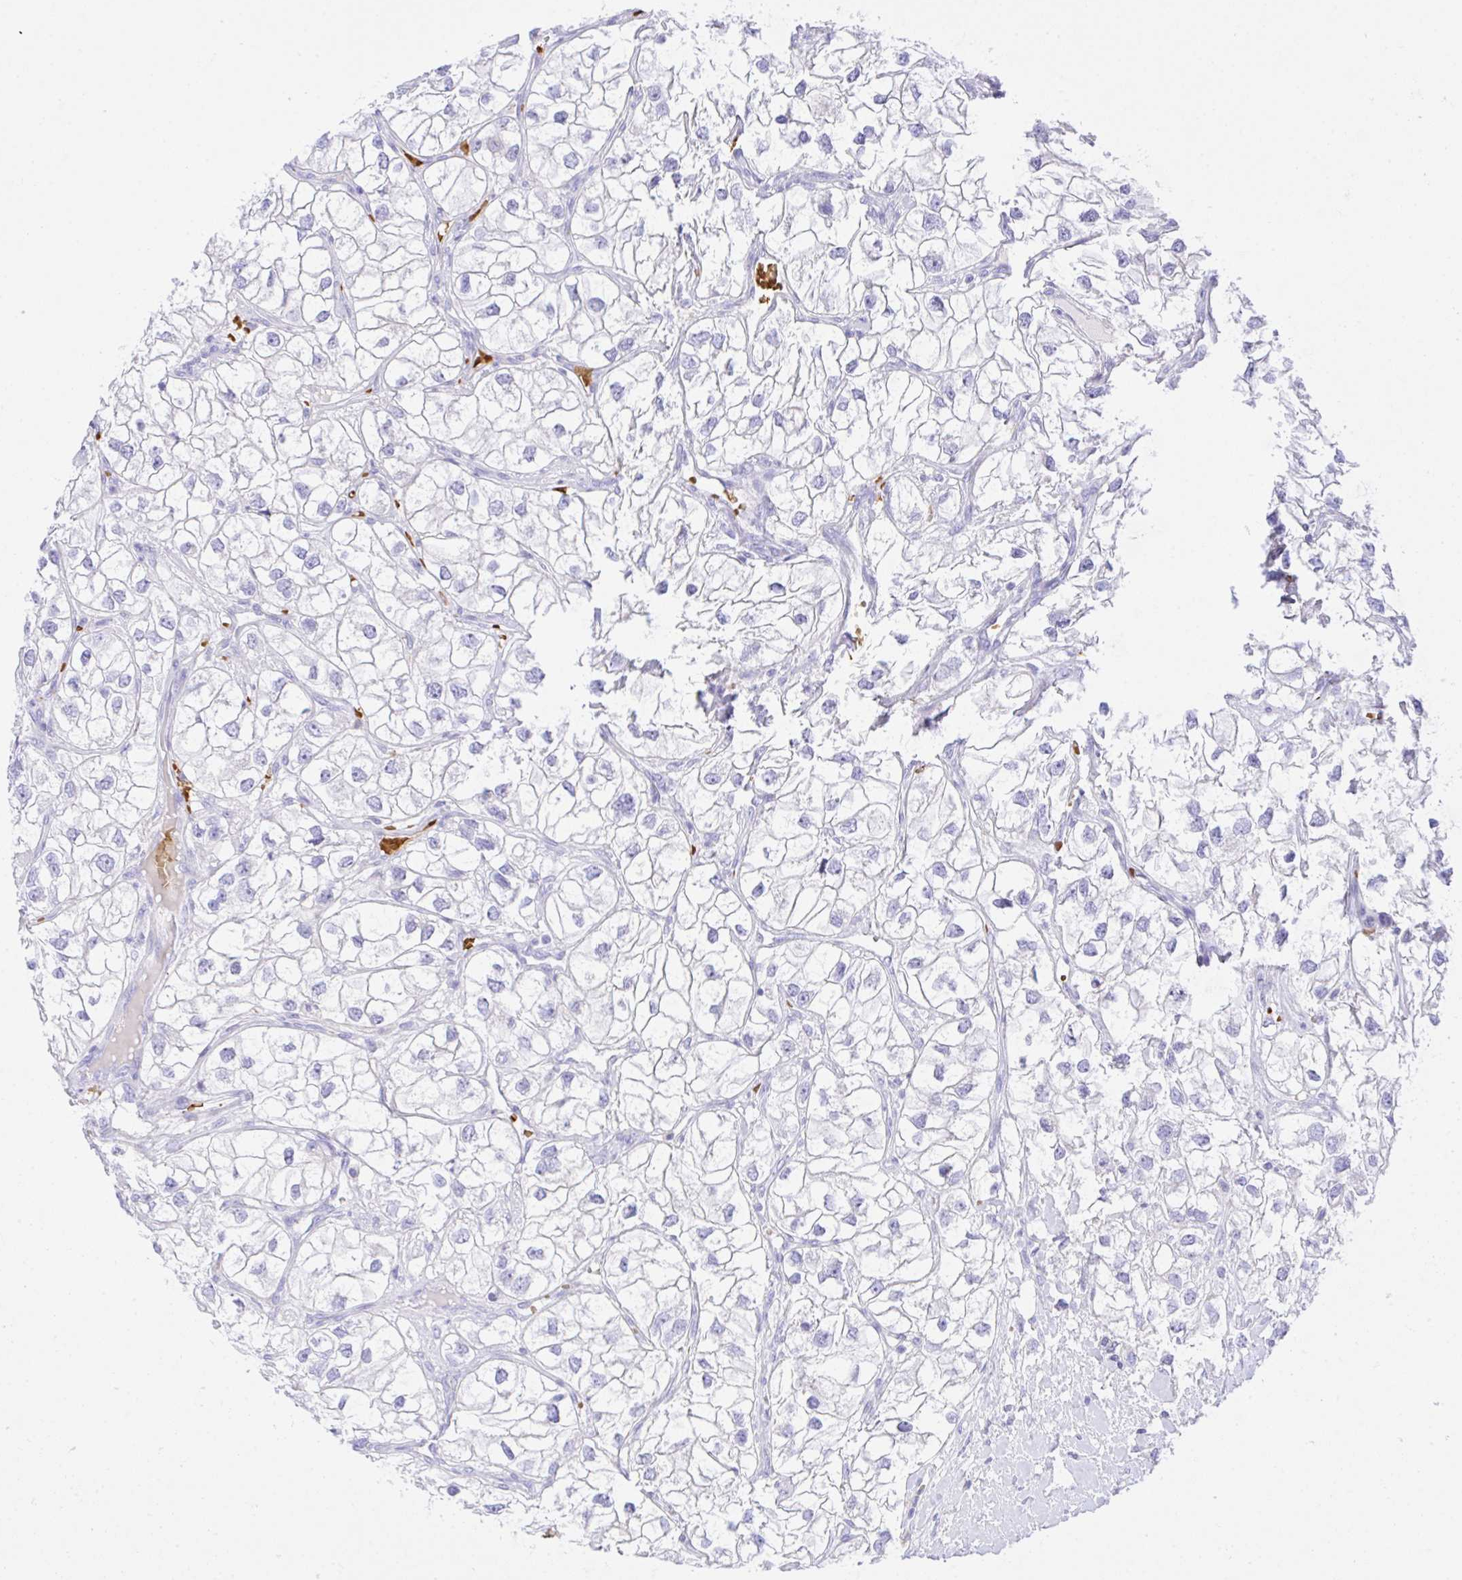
{"staining": {"intensity": "negative", "quantity": "none", "location": "none"}, "tissue": "renal cancer", "cell_type": "Tumor cells", "image_type": "cancer", "snomed": [{"axis": "morphology", "description": "Adenocarcinoma, NOS"}, {"axis": "topography", "description": "Kidney"}], "caption": "This is a photomicrograph of IHC staining of renal adenocarcinoma, which shows no staining in tumor cells.", "gene": "ZNF221", "patient": {"sex": "male", "age": 59}}